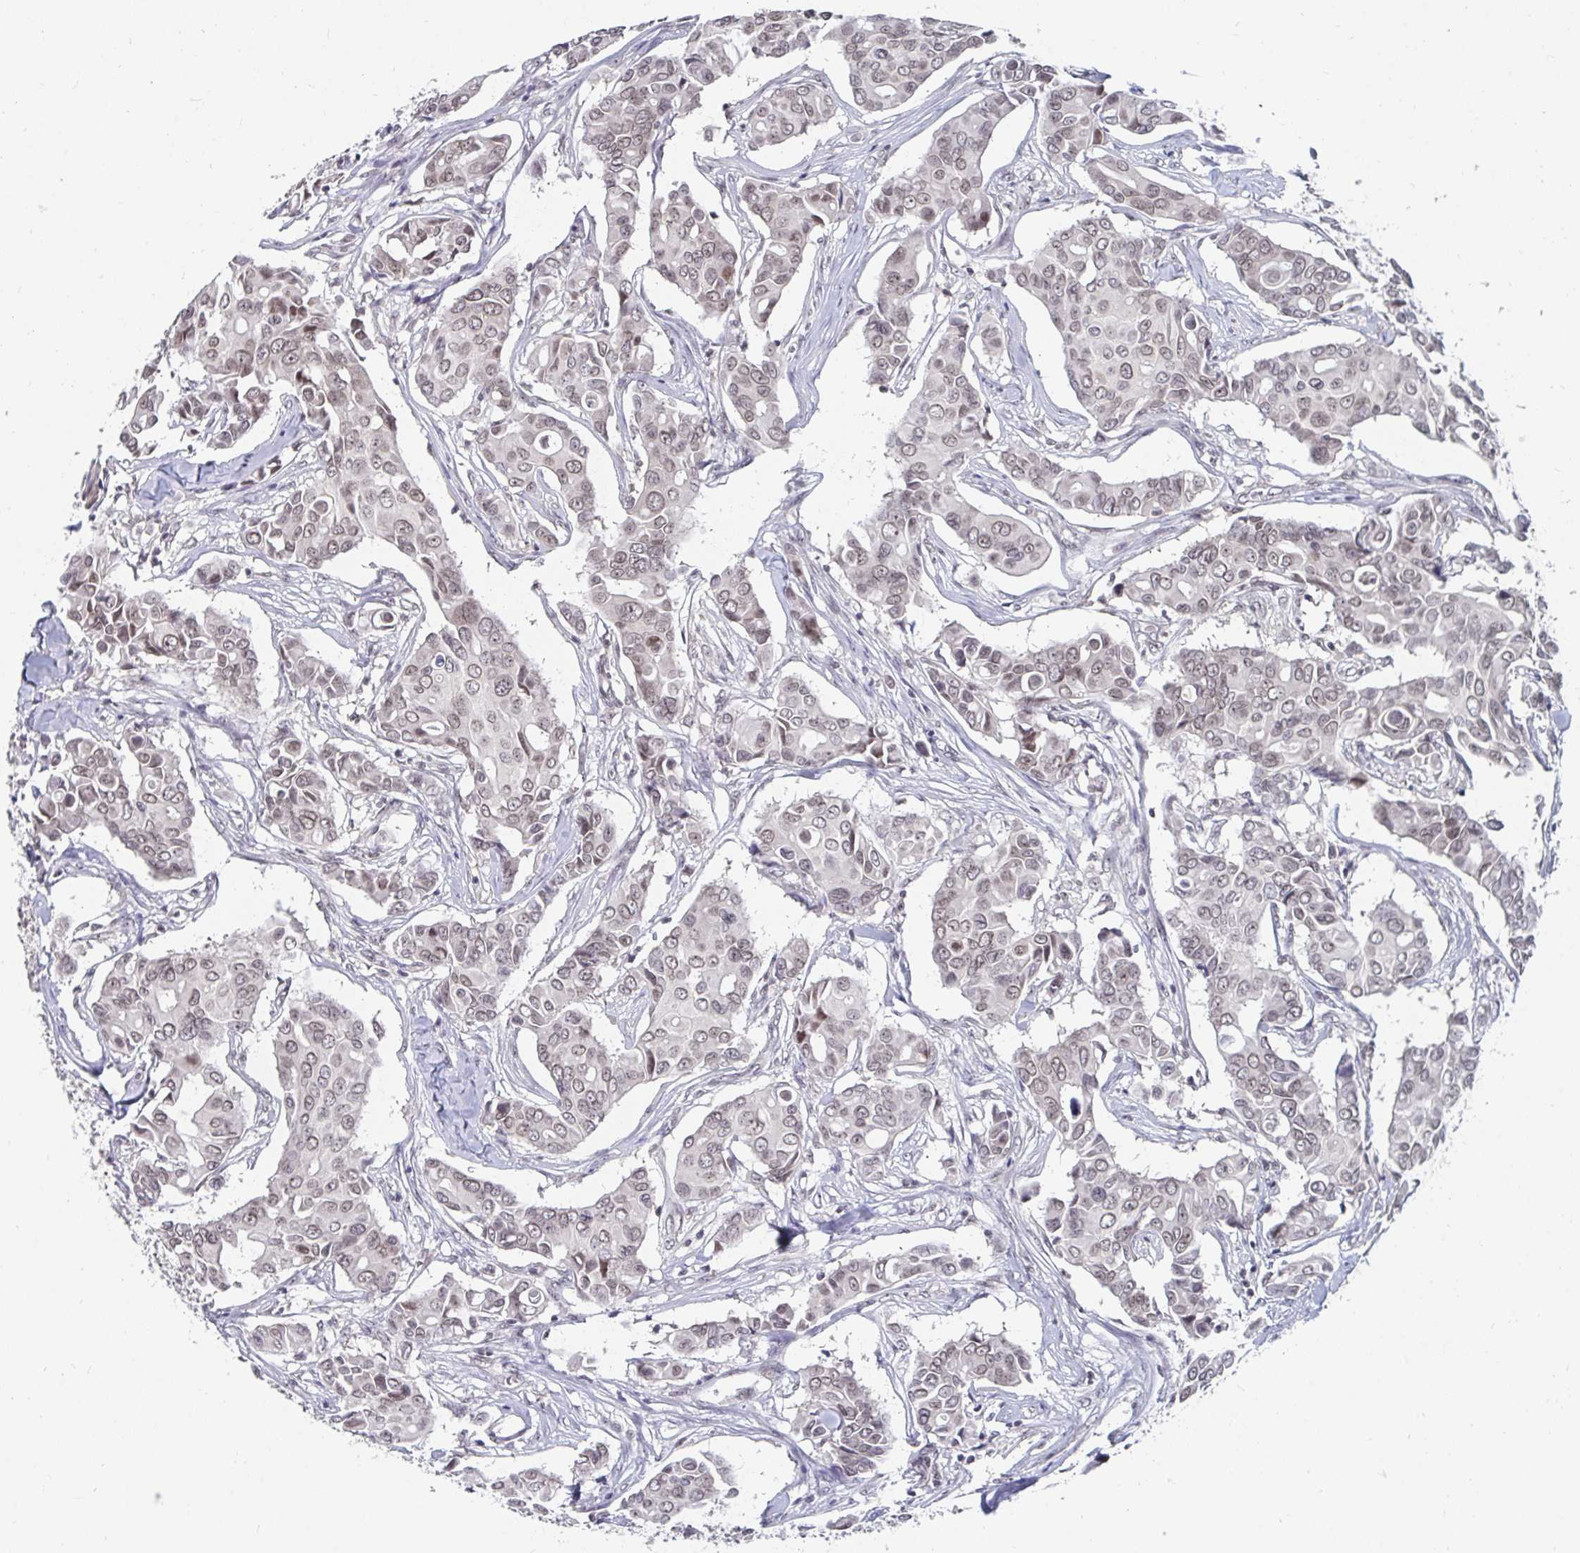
{"staining": {"intensity": "weak", "quantity": "<25%", "location": "nuclear"}, "tissue": "breast cancer", "cell_type": "Tumor cells", "image_type": "cancer", "snomed": [{"axis": "morphology", "description": "Duct carcinoma"}, {"axis": "topography", "description": "Breast"}], "caption": "IHC of human breast cancer (intraductal carcinoma) reveals no staining in tumor cells.", "gene": "TRIP12", "patient": {"sex": "female", "age": 54}}